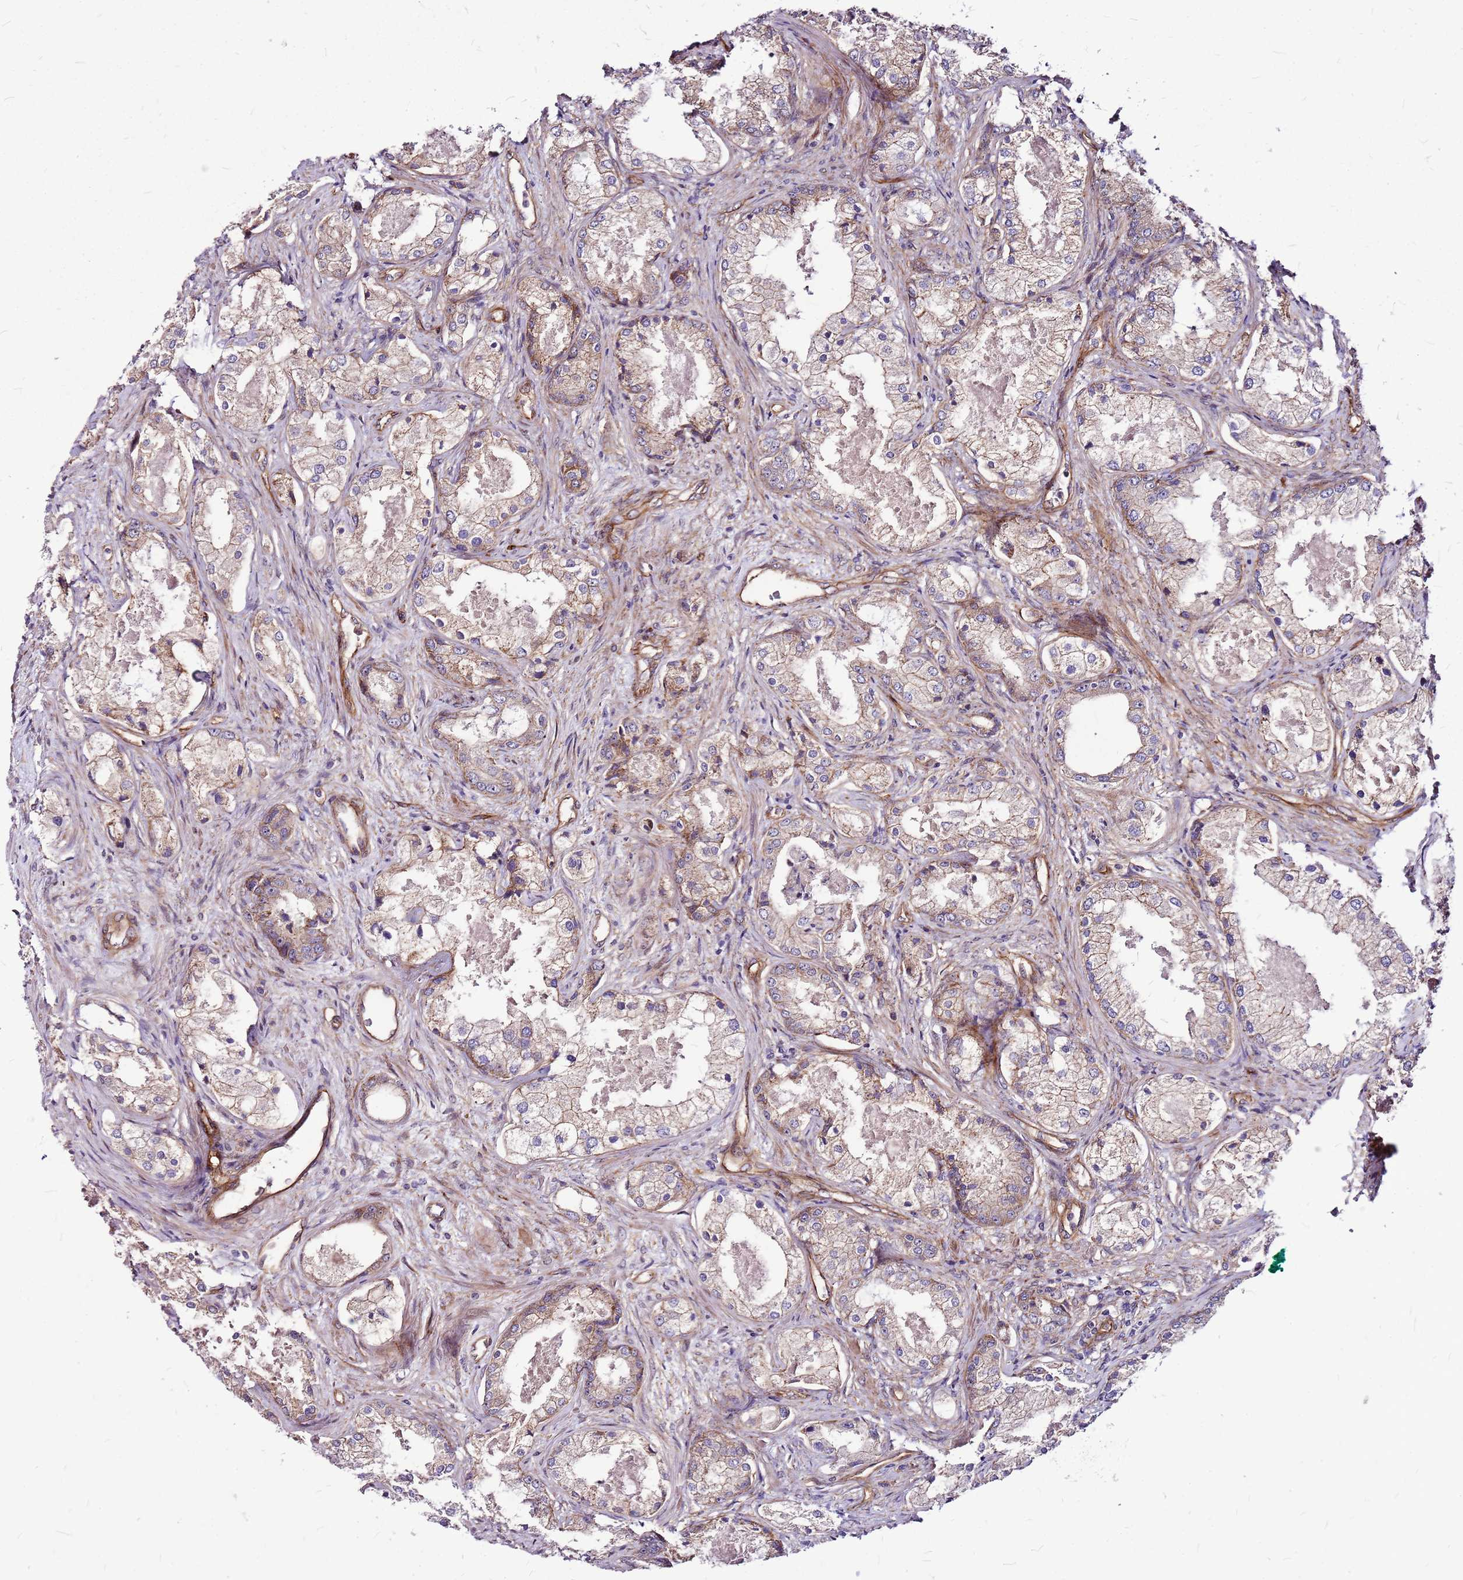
{"staining": {"intensity": "weak", "quantity": "25%-75%", "location": "cytoplasmic/membranous"}, "tissue": "prostate cancer", "cell_type": "Tumor cells", "image_type": "cancer", "snomed": [{"axis": "morphology", "description": "Adenocarcinoma, Low grade"}, {"axis": "topography", "description": "Prostate"}], "caption": "Immunohistochemical staining of human prostate adenocarcinoma (low-grade) displays low levels of weak cytoplasmic/membranous protein staining in approximately 25%-75% of tumor cells.", "gene": "TOPAZ1", "patient": {"sex": "male", "age": 68}}